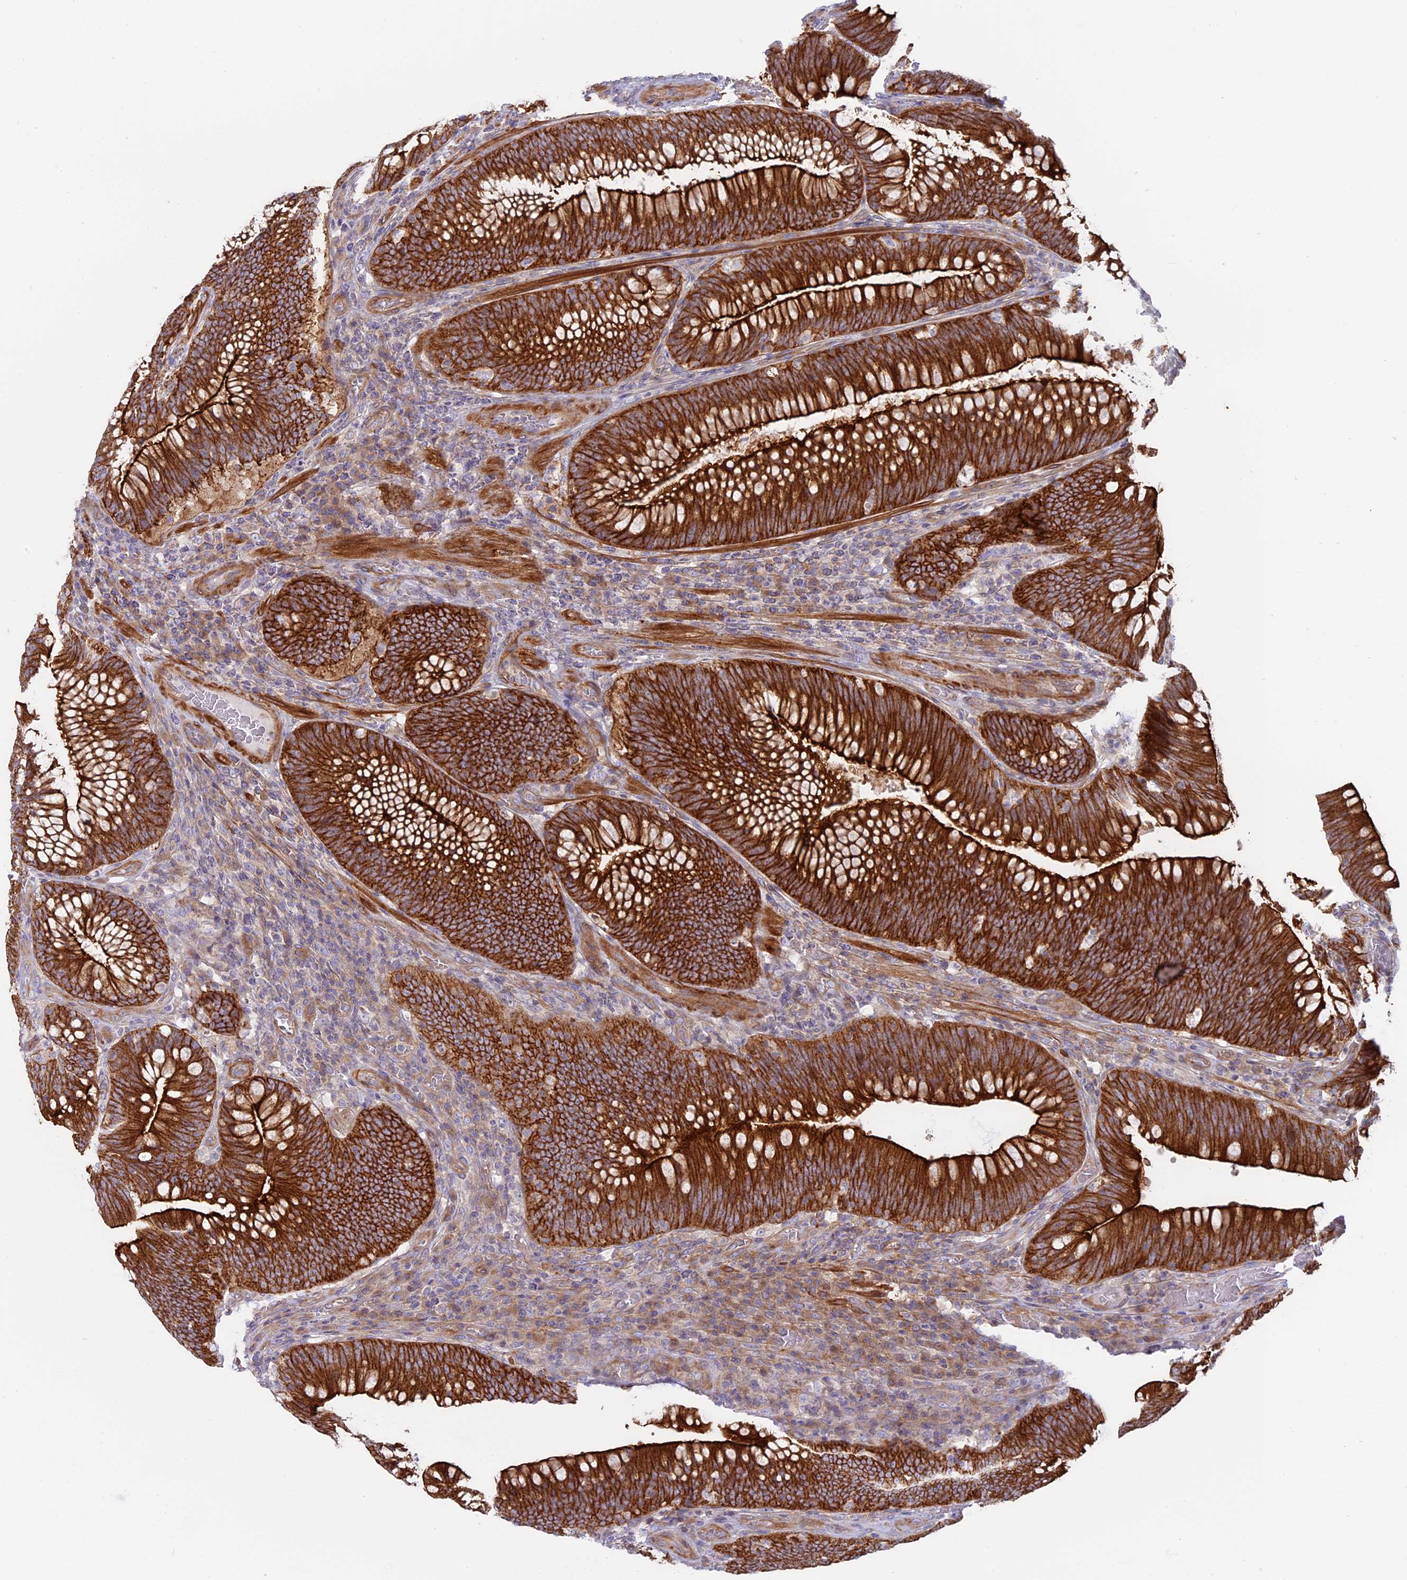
{"staining": {"intensity": "strong", "quantity": ">75%", "location": "cytoplasmic/membranous"}, "tissue": "colorectal cancer", "cell_type": "Tumor cells", "image_type": "cancer", "snomed": [{"axis": "morphology", "description": "Normal tissue, NOS"}, {"axis": "topography", "description": "Colon"}], "caption": "Brown immunohistochemical staining in colorectal cancer displays strong cytoplasmic/membranous expression in approximately >75% of tumor cells.", "gene": "MYO5B", "patient": {"sex": "female", "age": 82}}